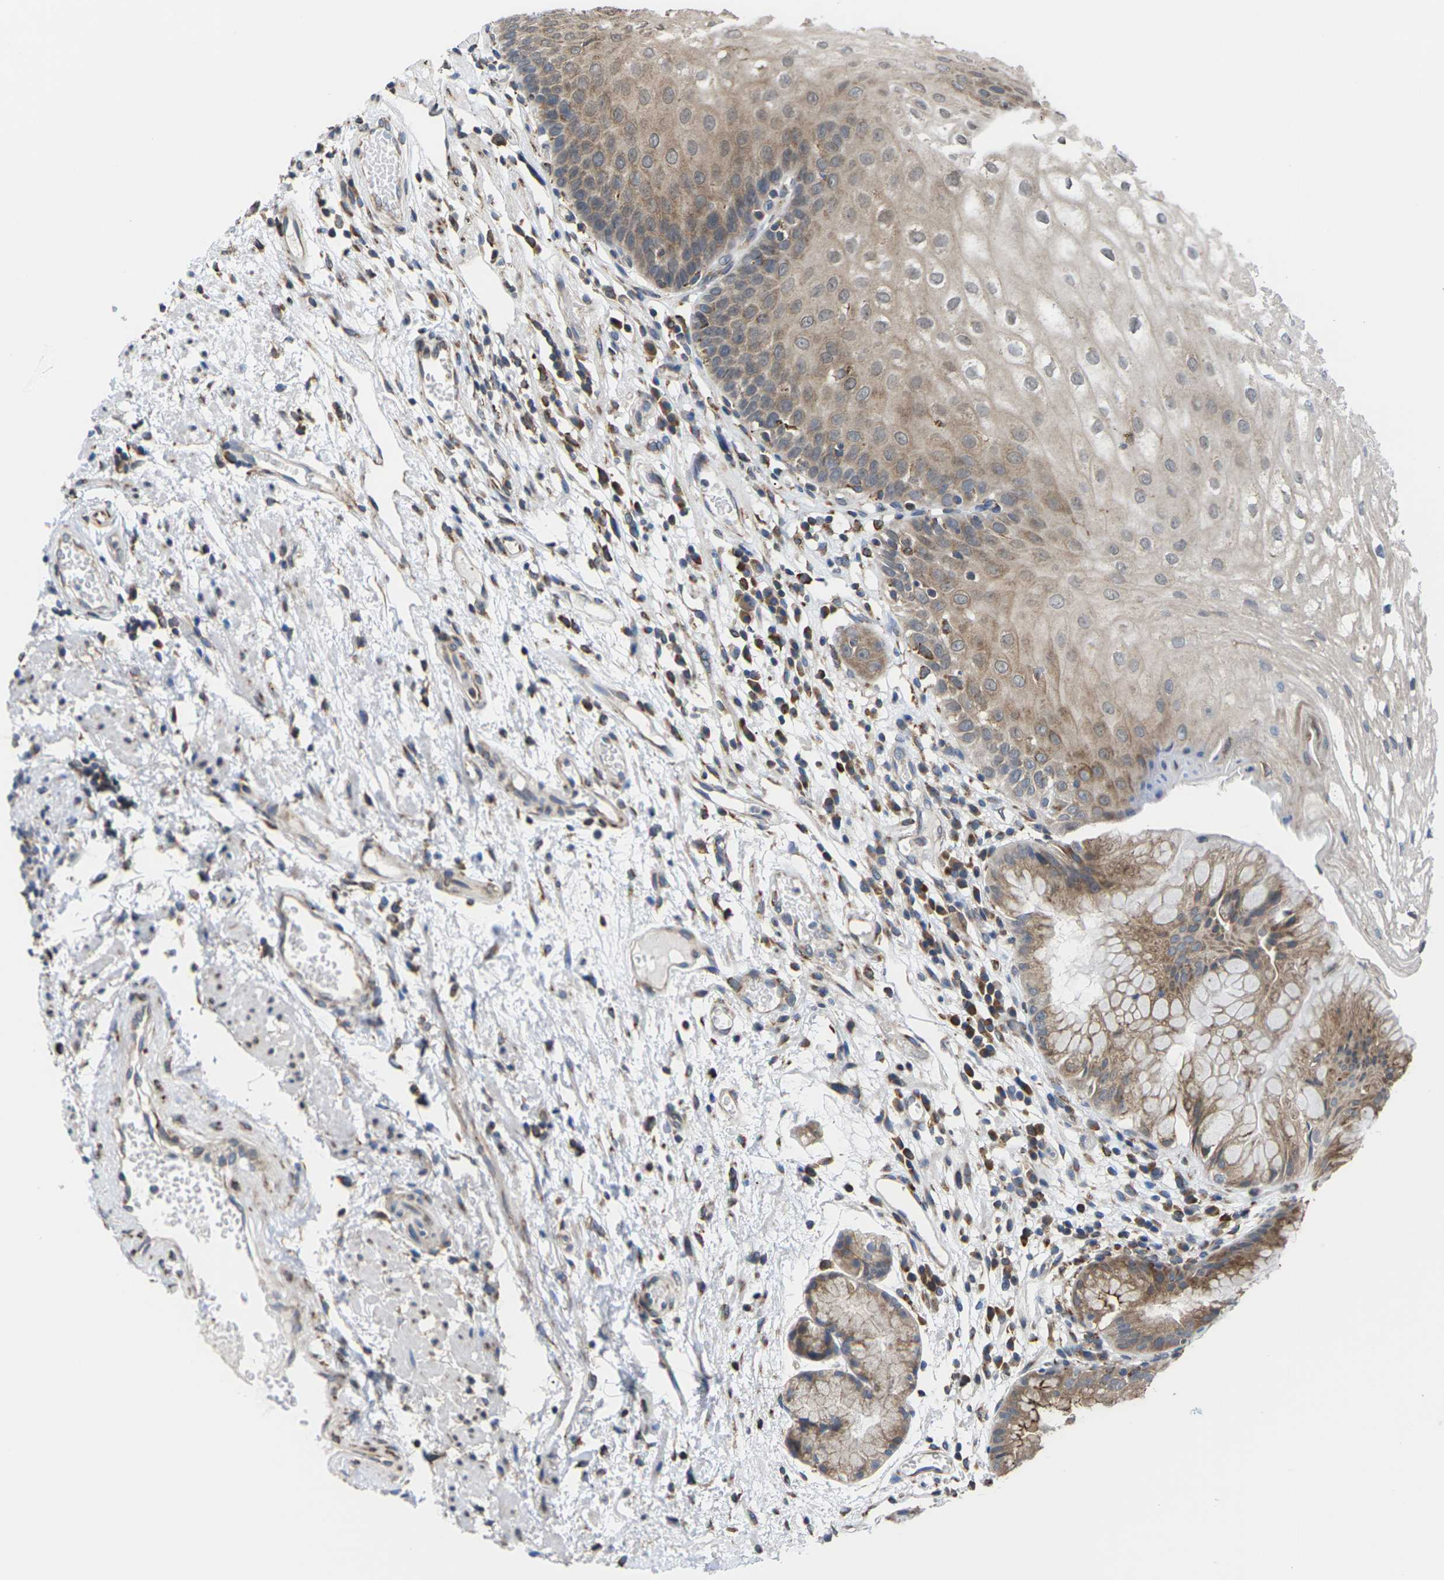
{"staining": {"intensity": "moderate", "quantity": "25%-75%", "location": "cytoplasmic/membranous"}, "tissue": "stomach", "cell_type": "Glandular cells", "image_type": "normal", "snomed": [{"axis": "morphology", "description": "Normal tissue, NOS"}, {"axis": "topography", "description": "Stomach, upper"}], "caption": "Protein expression by immunohistochemistry demonstrates moderate cytoplasmic/membranous positivity in about 25%-75% of glandular cells in normal stomach.", "gene": "PDZK1IP1", "patient": {"sex": "male", "age": 72}}